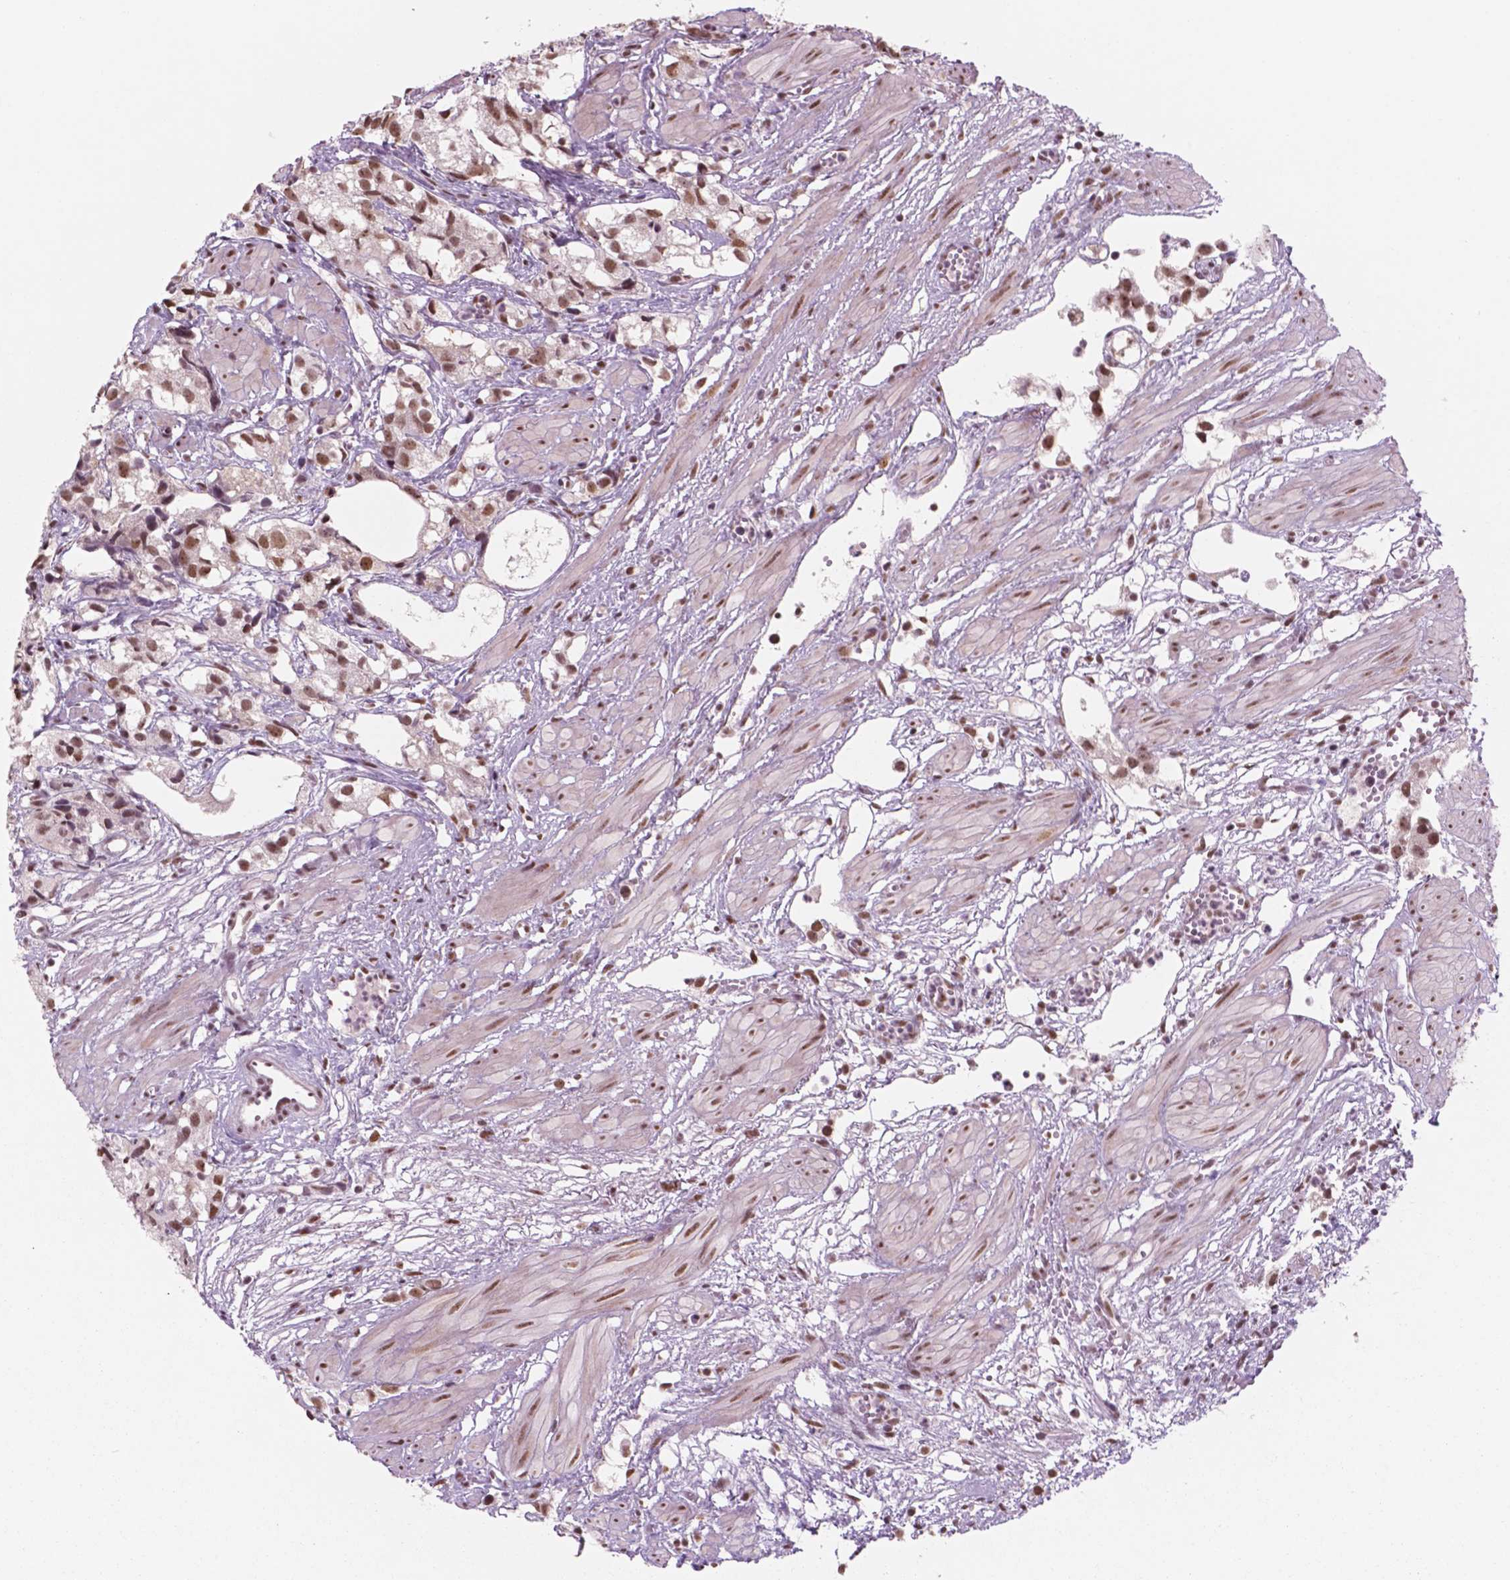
{"staining": {"intensity": "moderate", "quantity": ">75%", "location": "nuclear"}, "tissue": "prostate cancer", "cell_type": "Tumor cells", "image_type": "cancer", "snomed": [{"axis": "morphology", "description": "Adenocarcinoma, High grade"}, {"axis": "topography", "description": "Prostate"}], "caption": "Human high-grade adenocarcinoma (prostate) stained with a brown dye demonstrates moderate nuclear positive positivity in approximately >75% of tumor cells.", "gene": "POLR2E", "patient": {"sex": "male", "age": 68}}